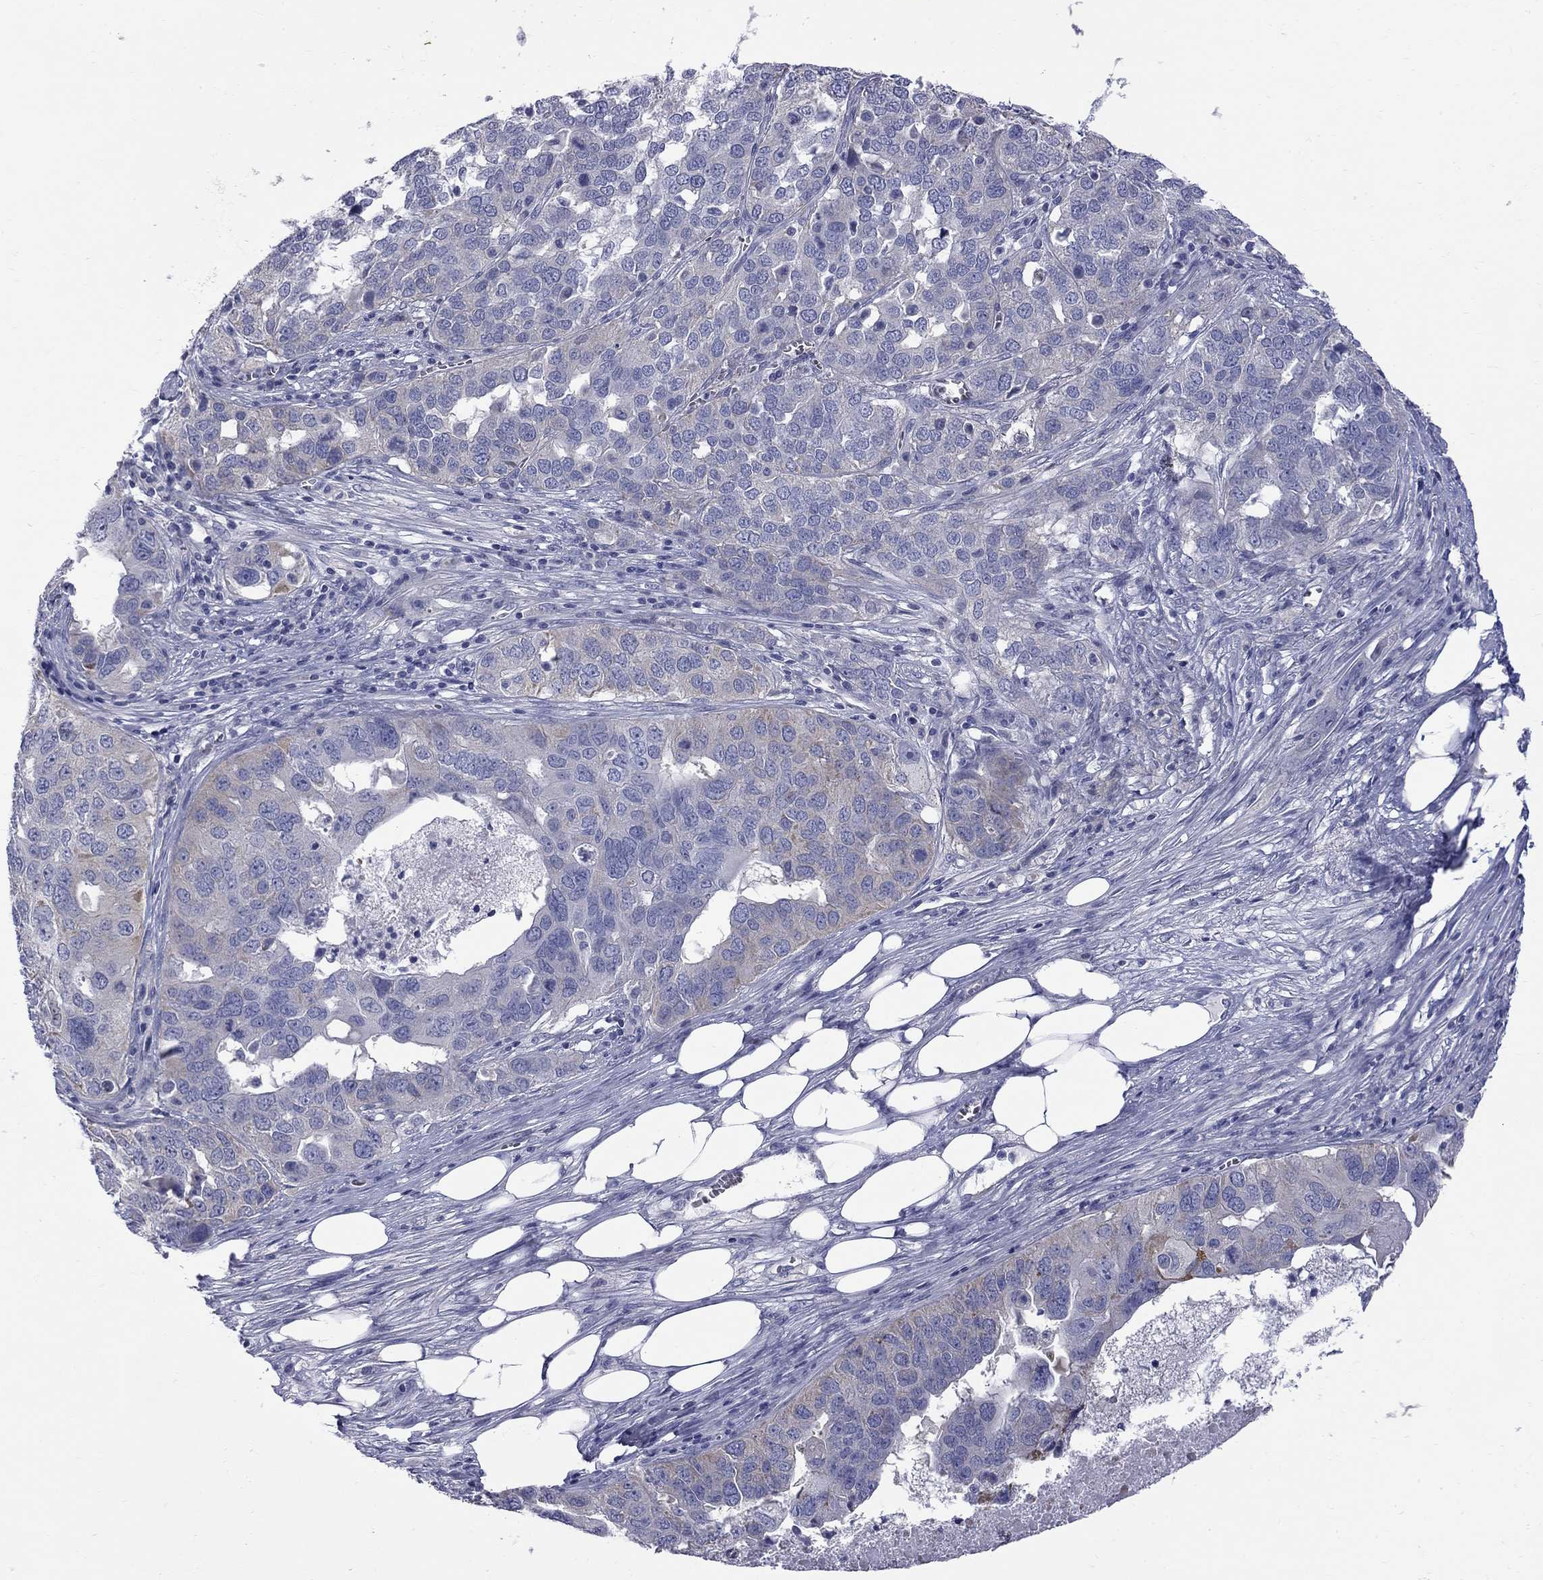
{"staining": {"intensity": "negative", "quantity": "none", "location": "none"}, "tissue": "ovarian cancer", "cell_type": "Tumor cells", "image_type": "cancer", "snomed": [{"axis": "morphology", "description": "Carcinoma, endometroid"}, {"axis": "topography", "description": "Soft tissue"}, {"axis": "topography", "description": "Ovary"}], "caption": "IHC histopathology image of neoplastic tissue: human ovarian endometroid carcinoma stained with DAB (3,3'-diaminobenzidine) displays no significant protein expression in tumor cells.", "gene": "ABCB4", "patient": {"sex": "female", "age": 52}}